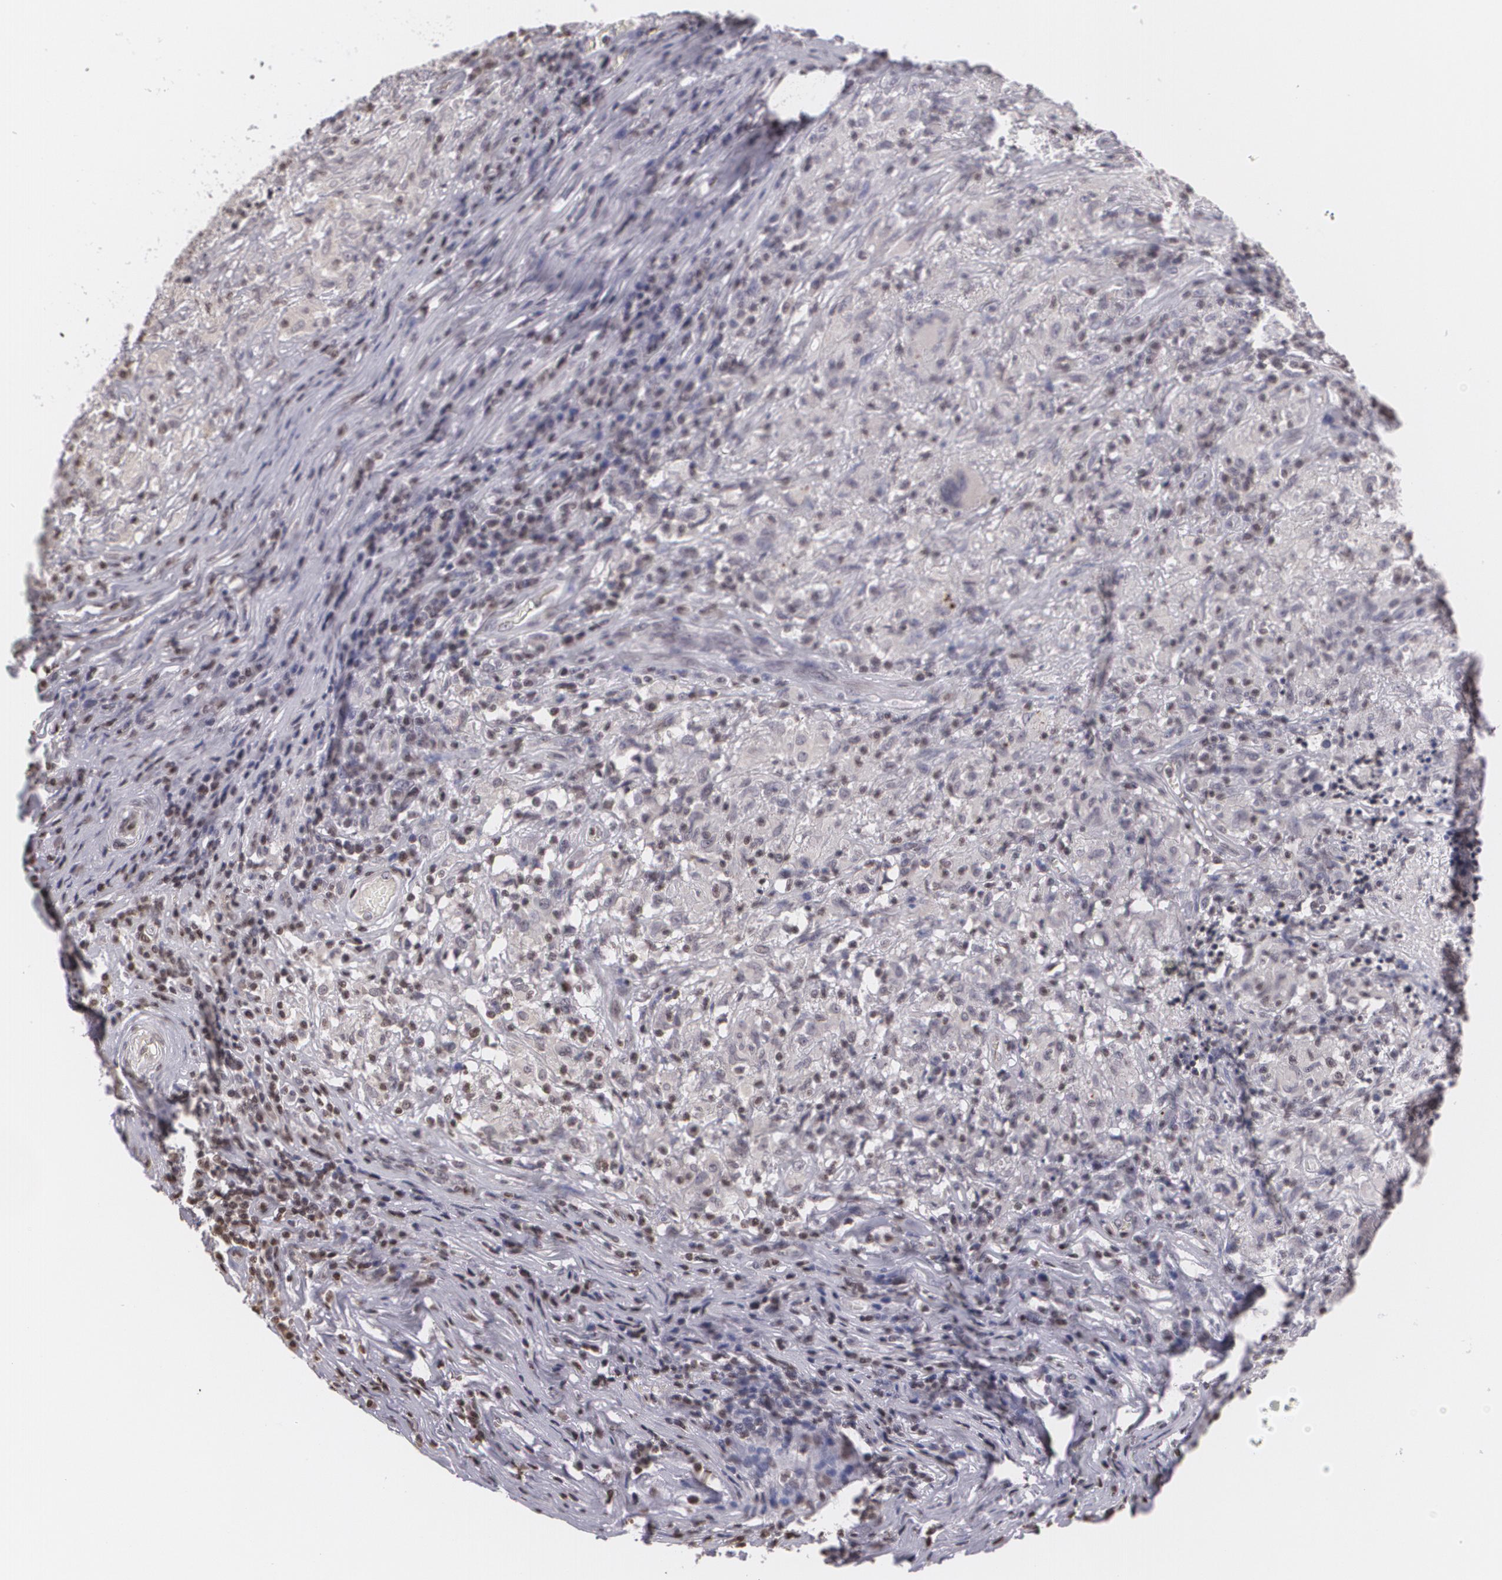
{"staining": {"intensity": "negative", "quantity": "none", "location": "none"}, "tissue": "testis cancer", "cell_type": "Tumor cells", "image_type": "cancer", "snomed": [{"axis": "morphology", "description": "Seminoma, NOS"}, {"axis": "topography", "description": "Testis"}], "caption": "Immunohistochemical staining of human testis cancer displays no significant expression in tumor cells.", "gene": "MUC1", "patient": {"sex": "male", "age": 34}}